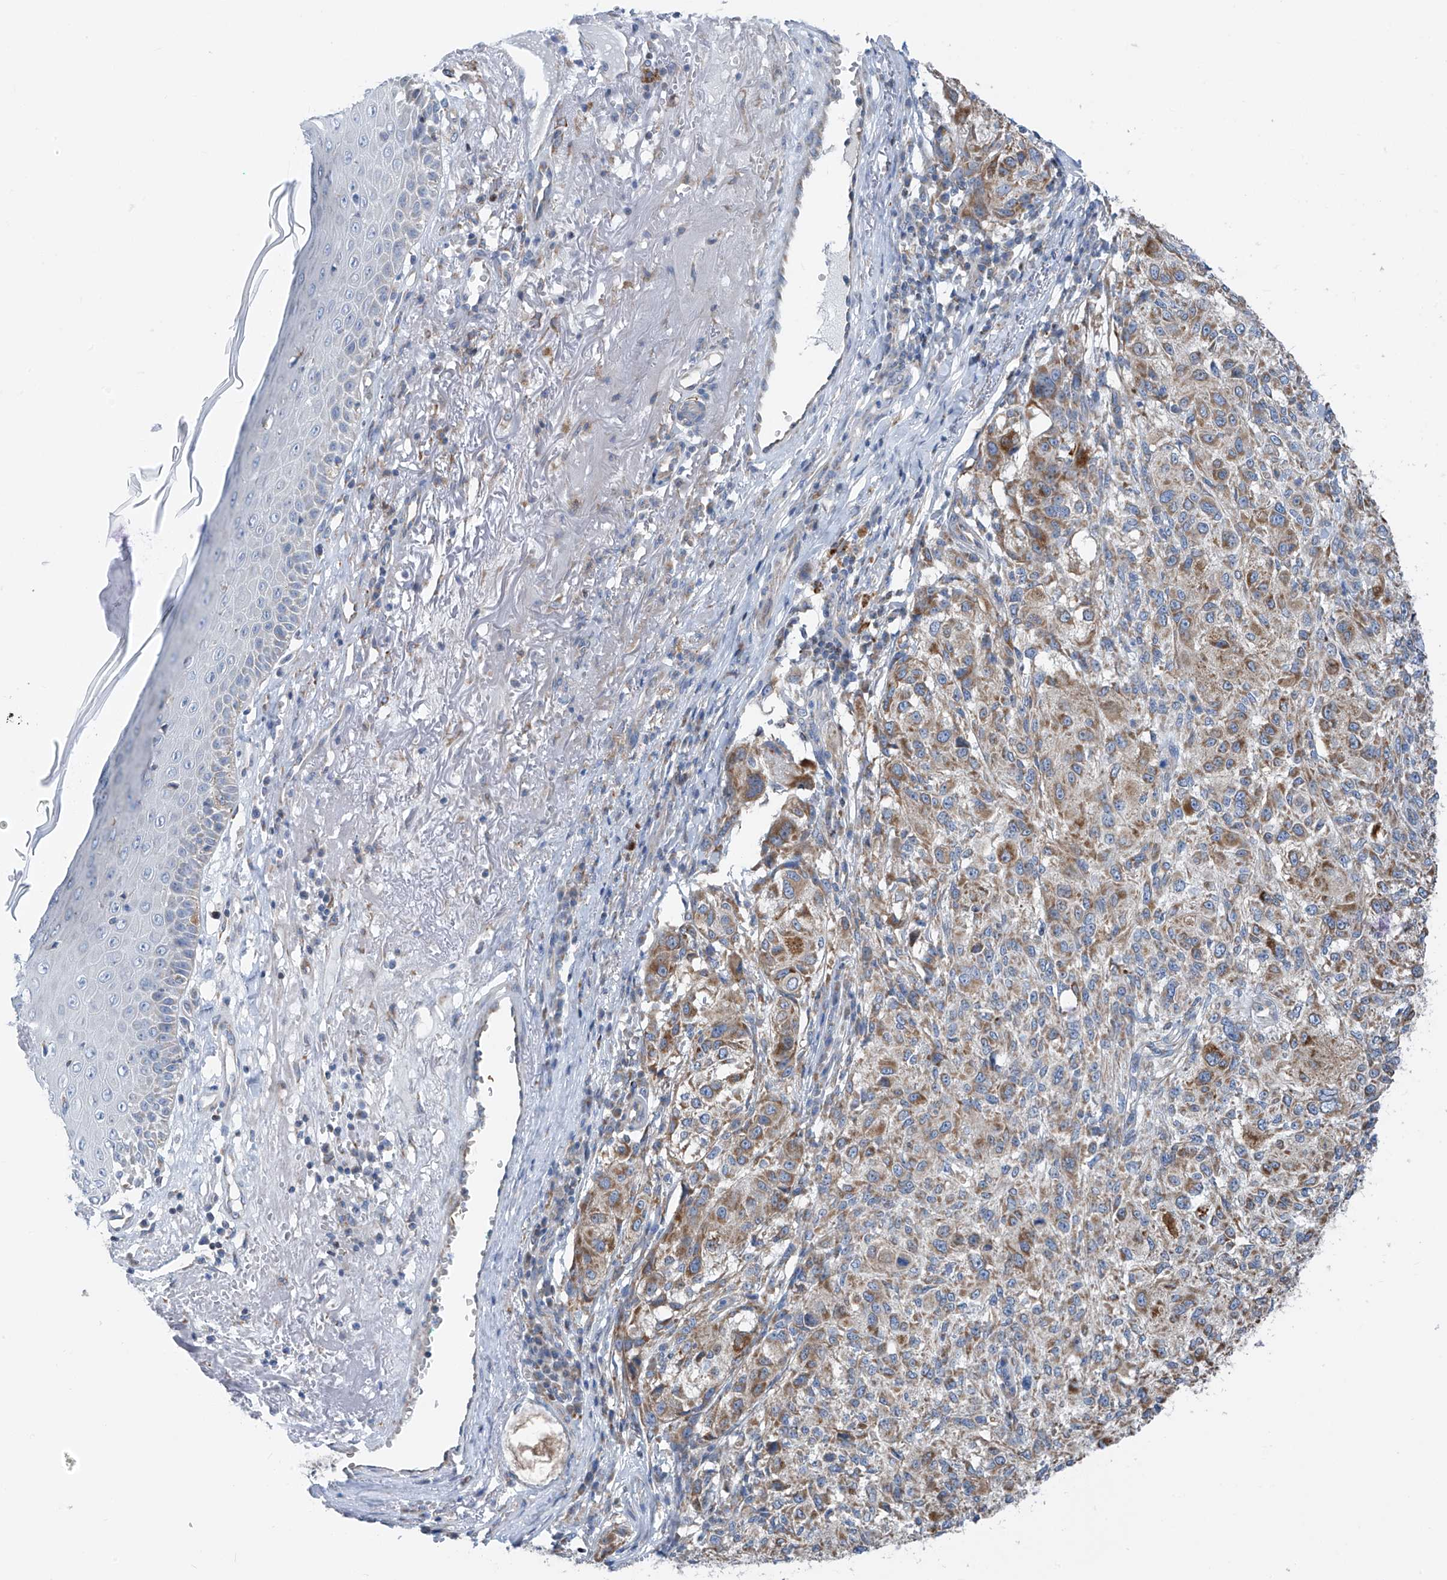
{"staining": {"intensity": "moderate", "quantity": ">75%", "location": "cytoplasmic/membranous"}, "tissue": "melanoma", "cell_type": "Tumor cells", "image_type": "cancer", "snomed": [{"axis": "morphology", "description": "Necrosis, NOS"}, {"axis": "morphology", "description": "Malignant melanoma, NOS"}, {"axis": "topography", "description": "Skin"}], "caption": "The micrograph exhibits staining of malignant melanoma, revealing moderate cytoplasmic/membranous protein staining (brown color) within tumor cells.", "gene": "EOMES", "patient": {"sex": "female", "age": 87}}